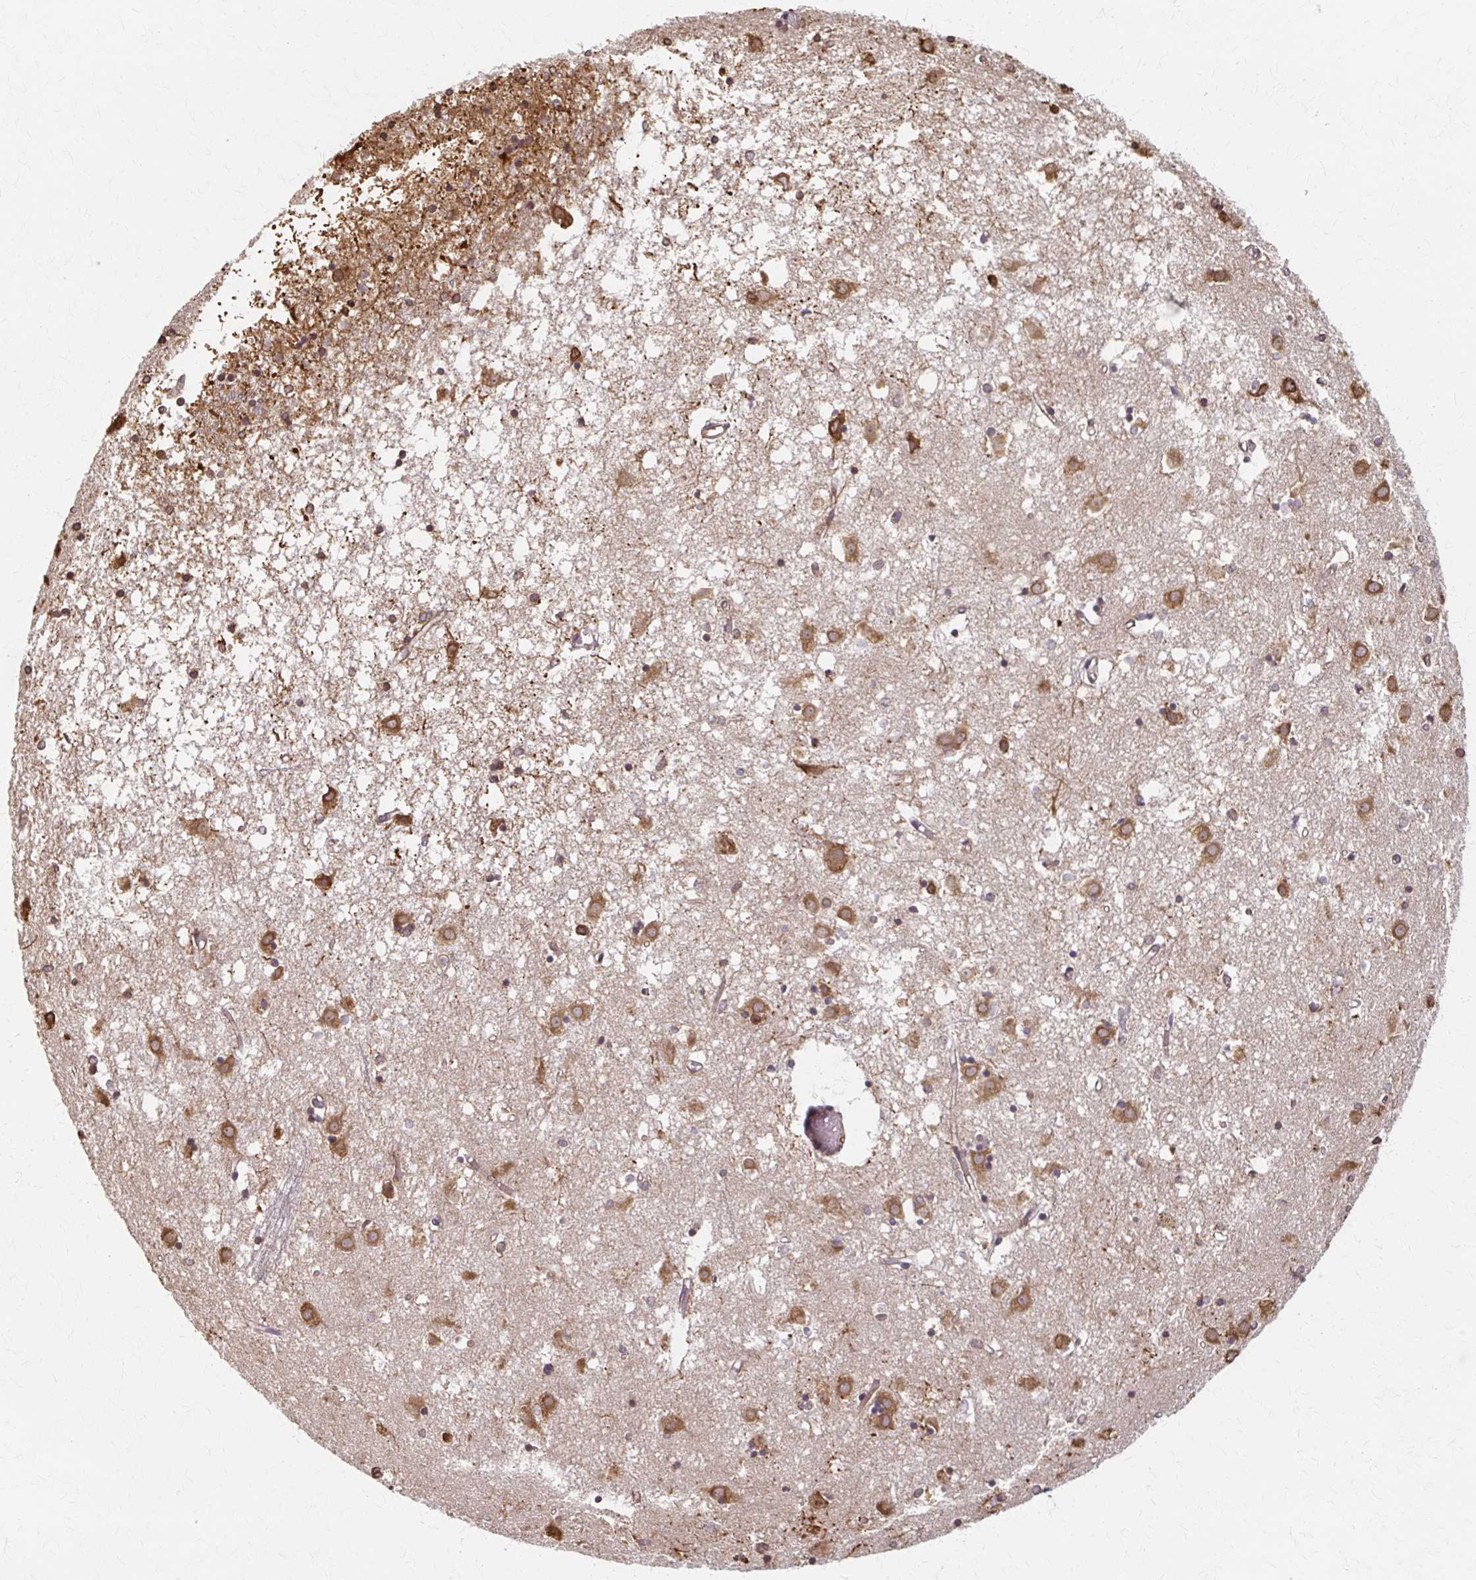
{"staining": {"intensity": "moderate", "quantity": "<25%", "location": "cytoplasmic/membranous"}, "tissue": "caudate", "cell_type": "Glial cells", "image_type": "normal", "snomed": [{"axis": "morphology", "description": "Normal tissue, NOS"}, {"axis": "topography", "description": "Lateral ventricle wall"}], "caption": "An immunohistochemistry image of normal tissue is shown. Protein staining in brown shows moderate cytoplasmic/membranous positivity in caudate within glial cells.", "gene": "ARHGAP35", "patient": {"sex": "male", "age": 70}}